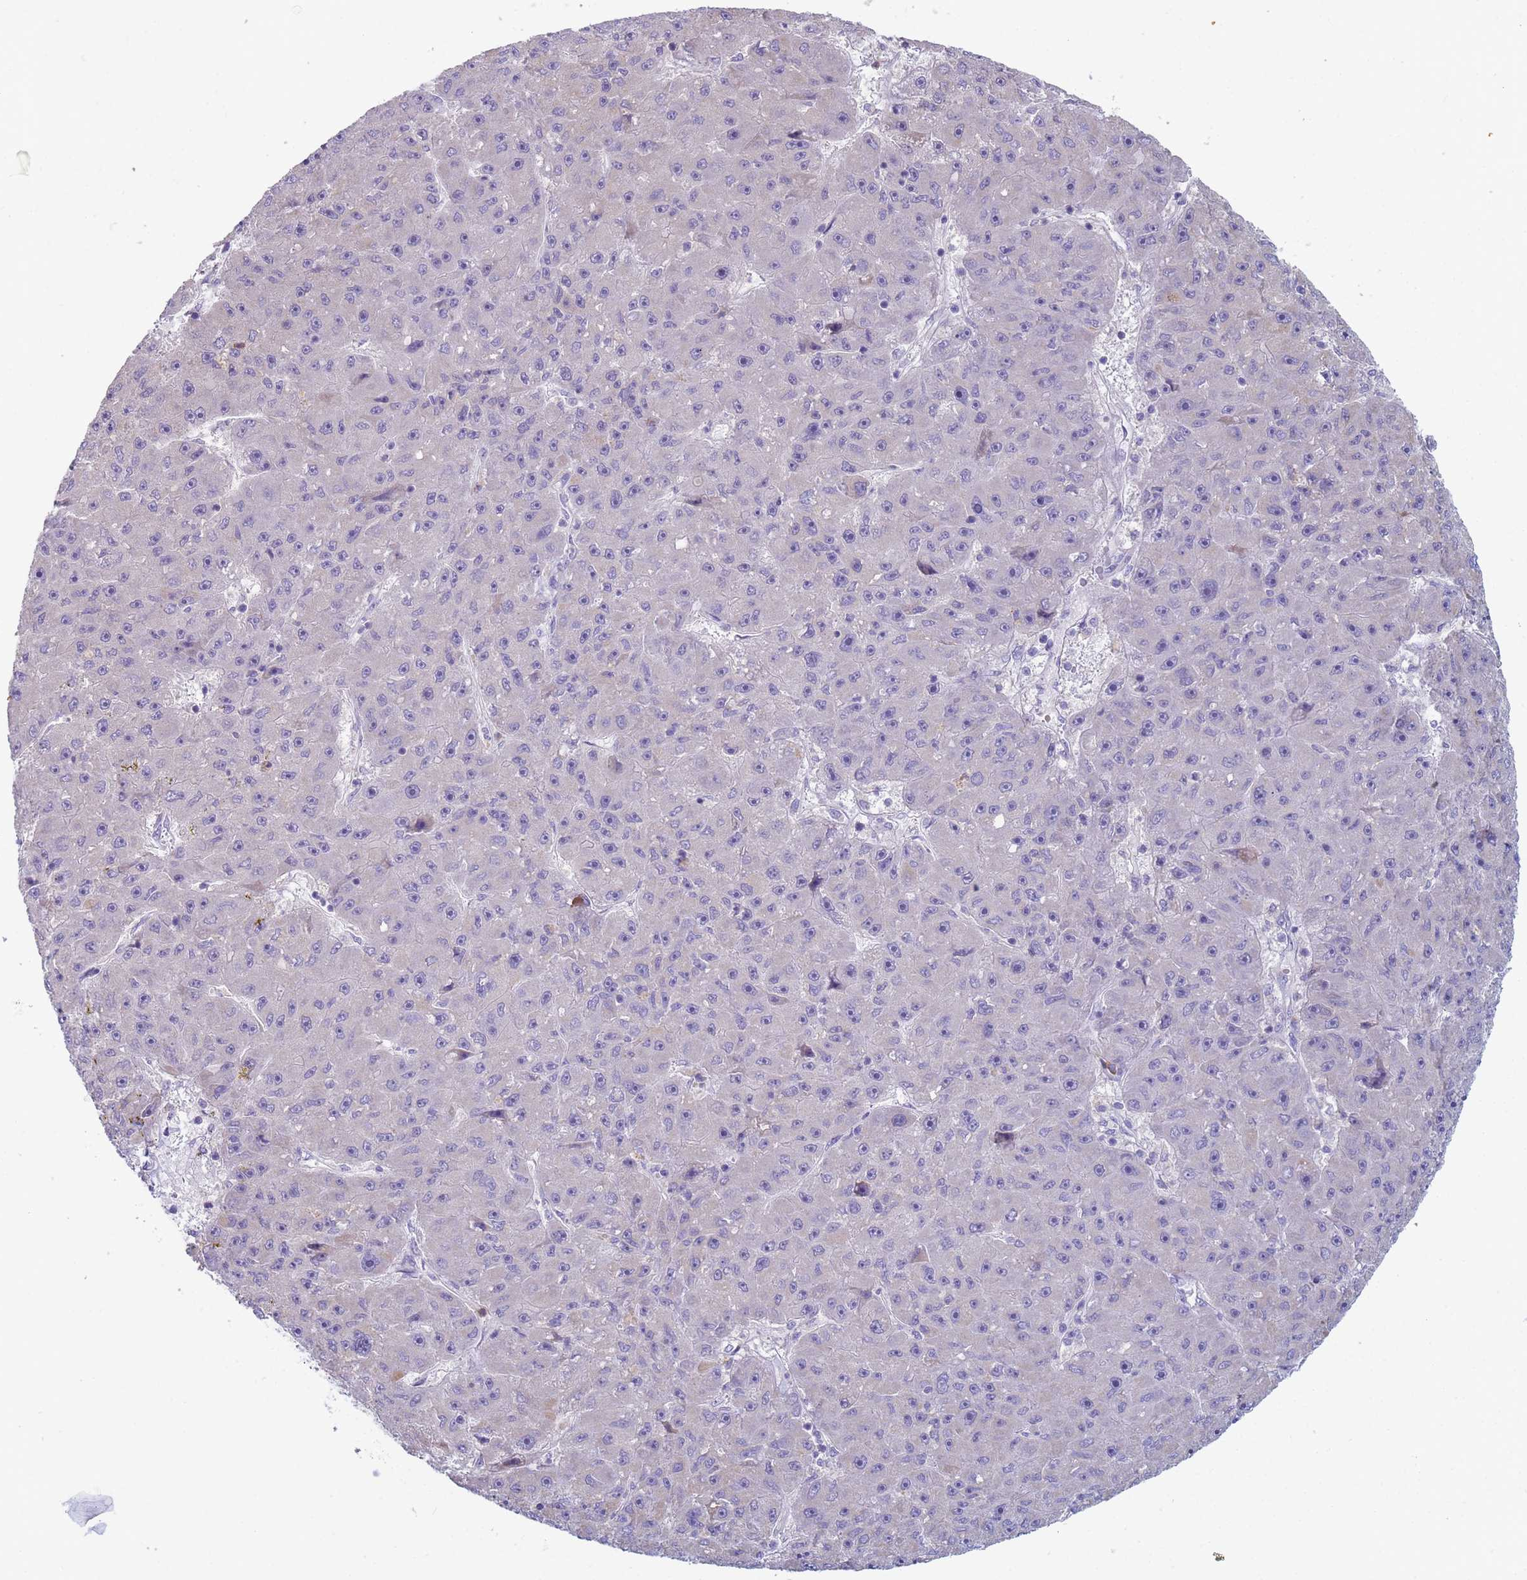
{"staining": {"intensity": "negative", "quantity": "none", "location": "none"}, "tissue": "liver cancer", "cell_type": "Tumor cells", "image_type": "cancer", "snomed": [{"axis": "morphology", "description": "Carcinoma, Hepatocellular, NOS"}, {"axis": "topography", "description": "Liver"}], "caption": "High power microscopy micrograph of an immunohistochemistry (IHC) micrograph of liver hepatocellular carcinoma, revealing no significant staining in tumor cells.", "gene": "CR1", "patient": {"sex": "male", "age": 67}}